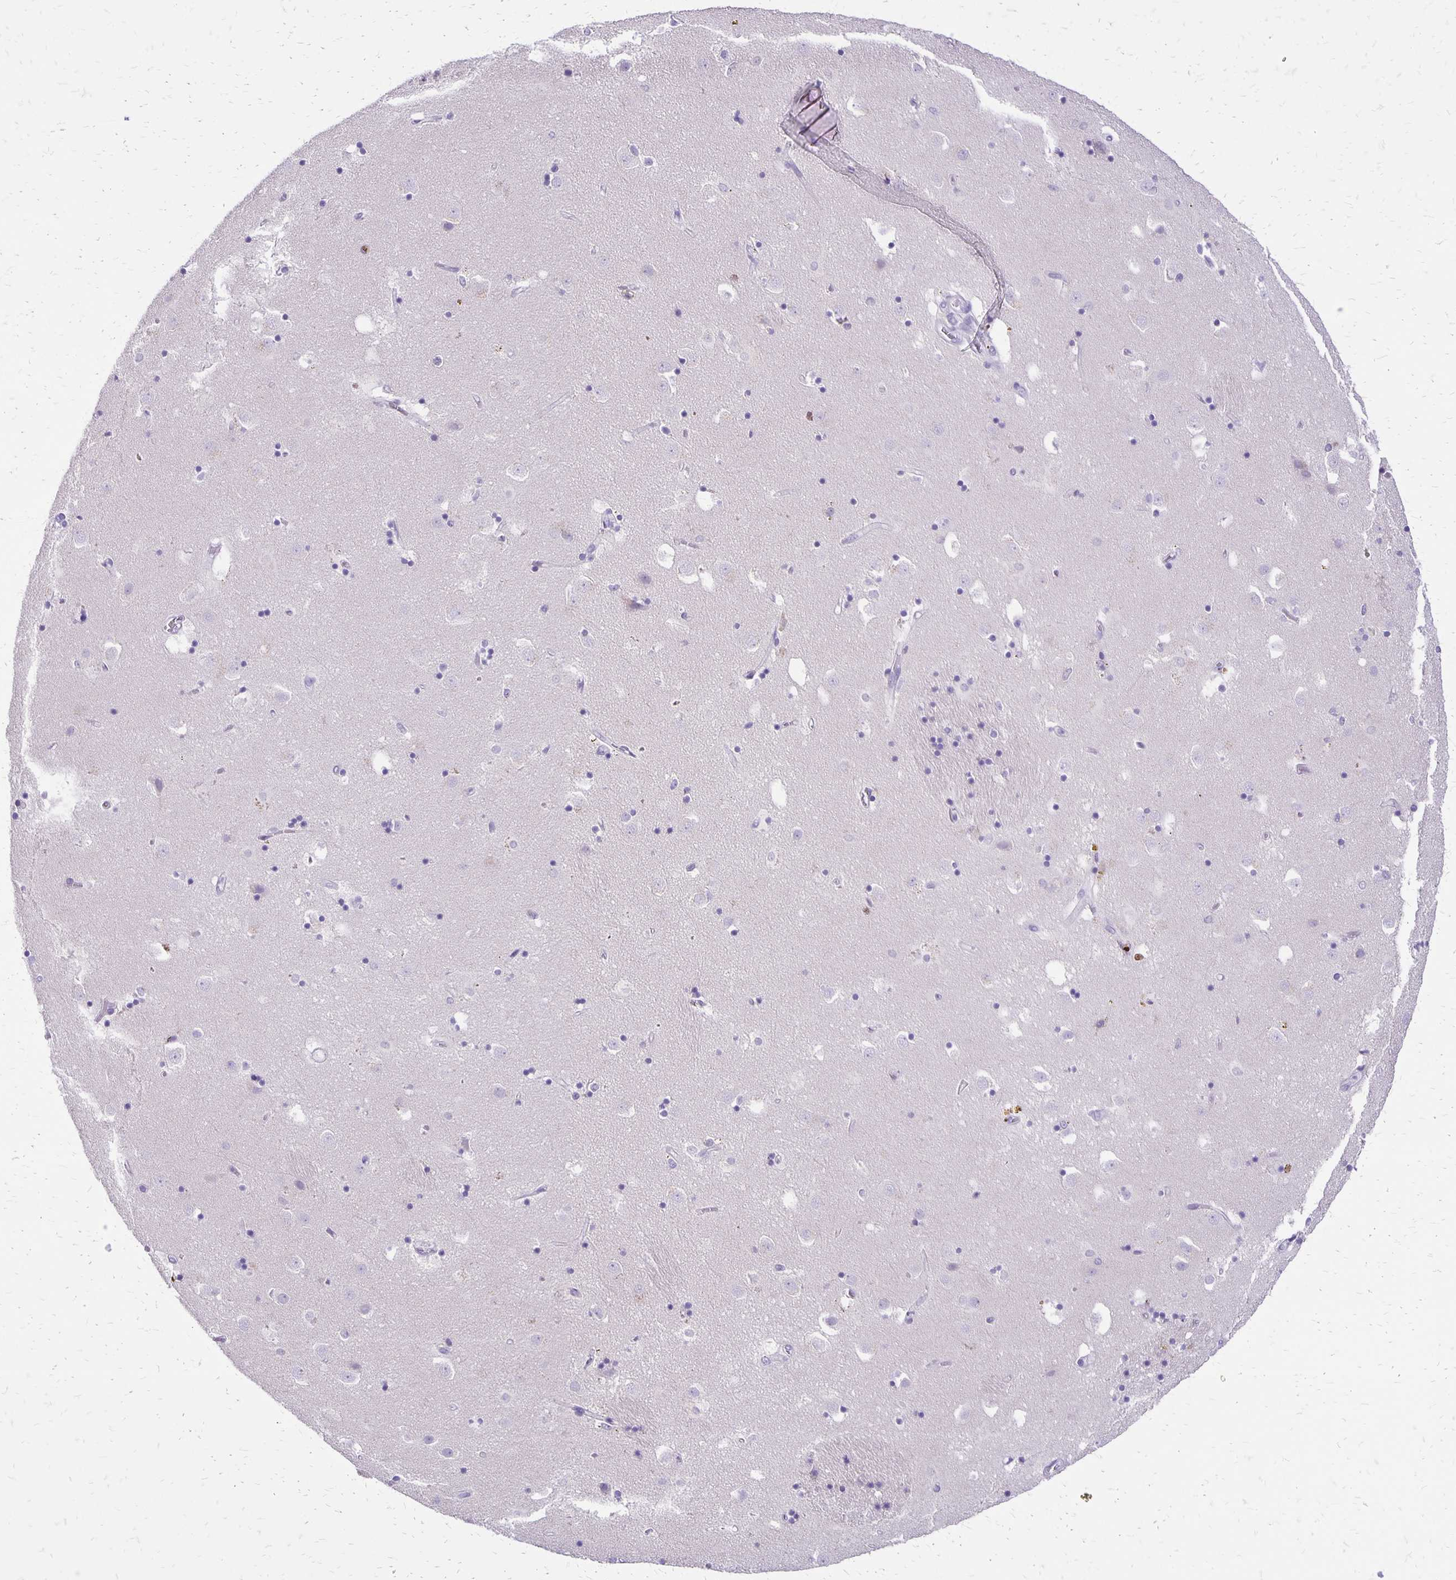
{"staining": {"intensity": "negative", "quantity": "none", "location": "none"}, "tissue": "caudate", "cell_type": "Glial cells", "image_type": "normal", "snomed": [{"axis": "morphology", "description": "Normal tissue, NOS"}, {"axis": "topography", "description": "Lateral ventricle wall"}], "caption": "Immunohistochemistry micrograph of benign caudate stained for a protein (brown), which exhibits no positivity in glial cells.", "gene": "ANKRD45", "patient": {"sex": "male", "age": 58}}